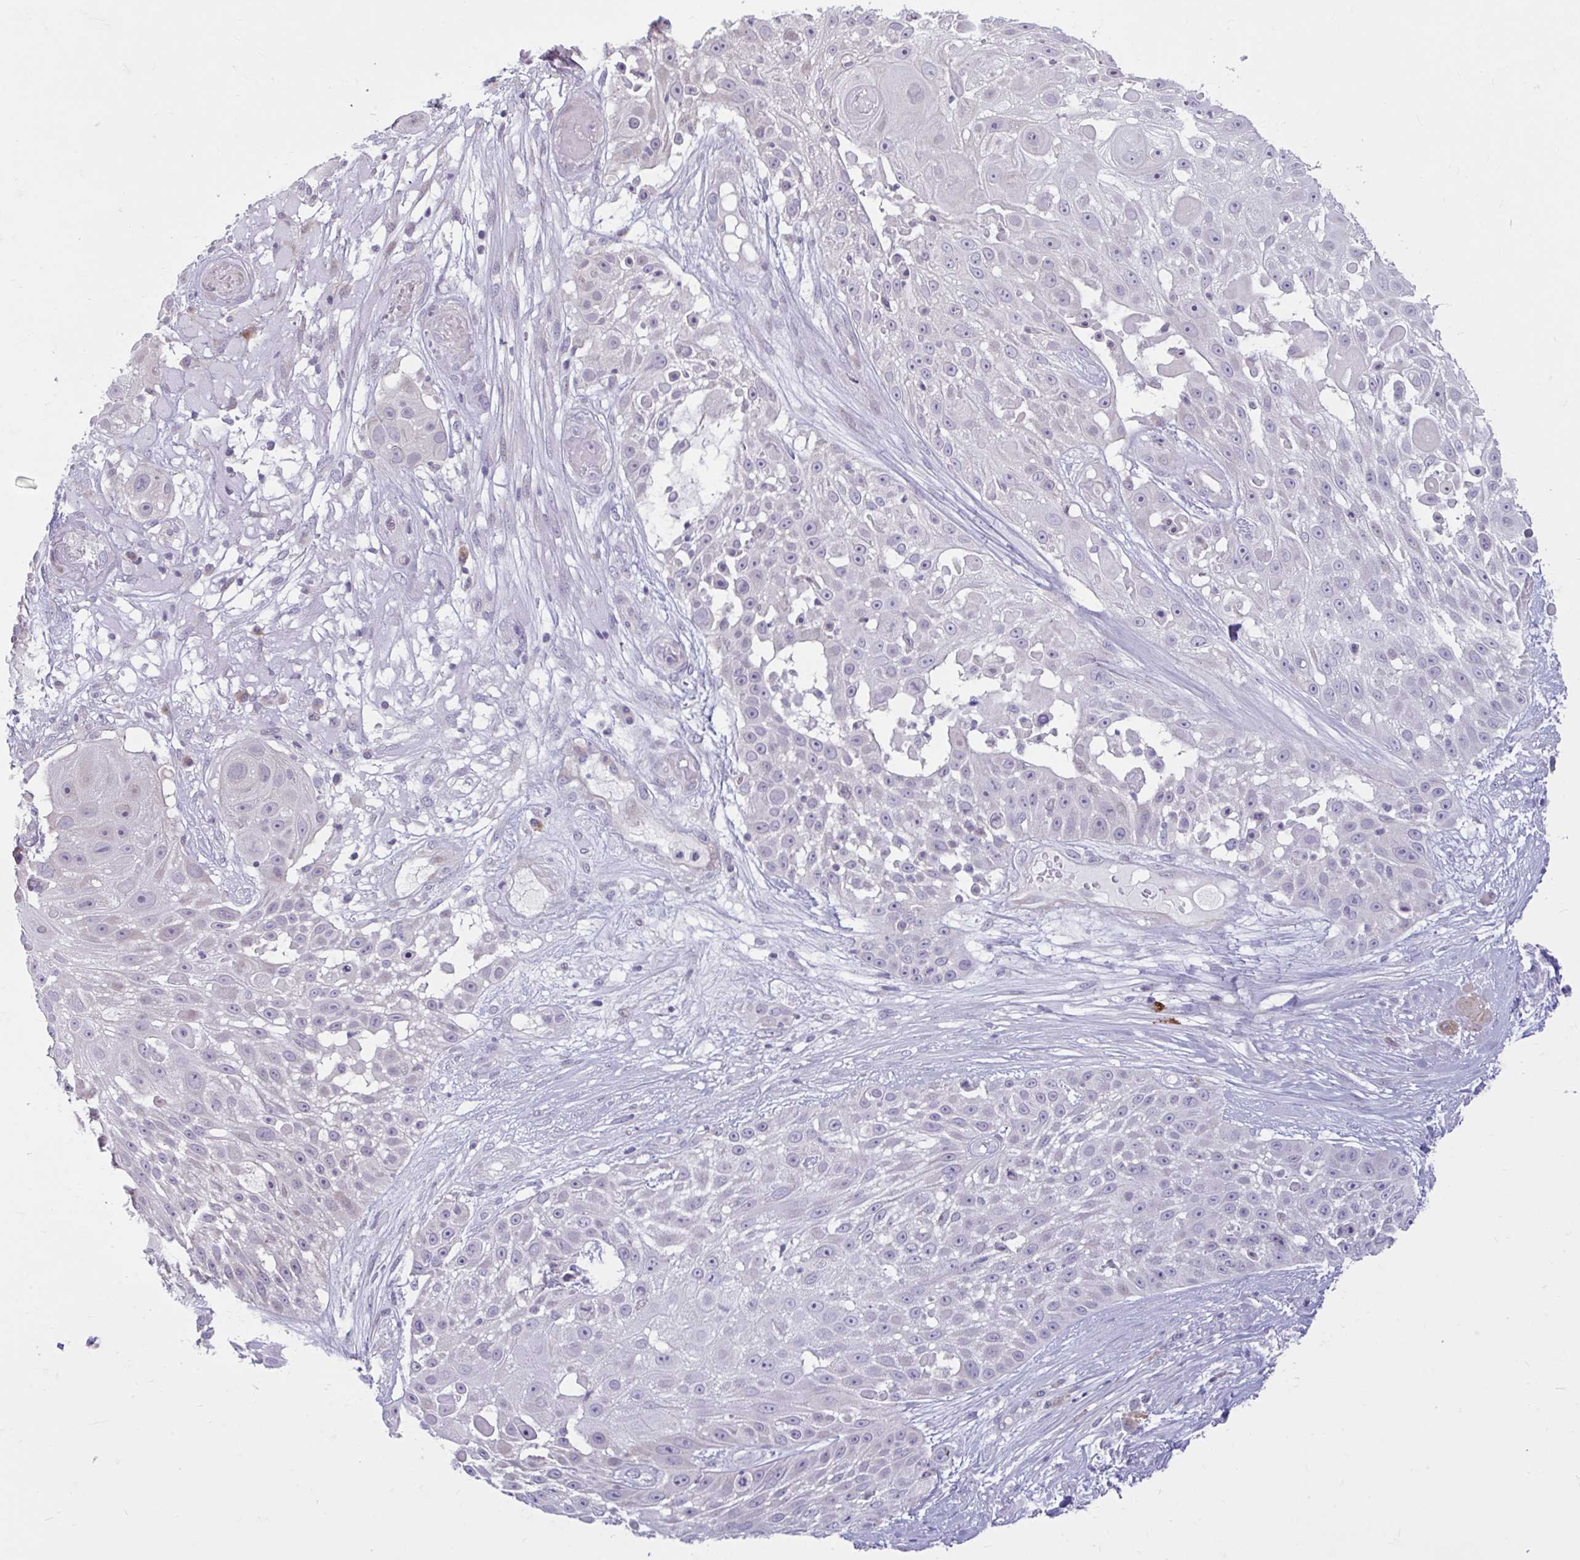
{"staining": {"intensity": "negative", "quantity": "none", "location": "none"}, "tissue": "skin cancer", "cell_type": "Tumor cells", "image_type": "cancer", "snomed": [{"axis": "morphology", "description": "Squamous cell carcinoma, NOS"}, {"axis": "topography", "description": "Skin"}], "caption": "A micrograph of human skin squamous cell carcinoma is negative for staining in tumor cells.", "gene": "FAM153A", "patient": {"sex": "female", "age": 86}}